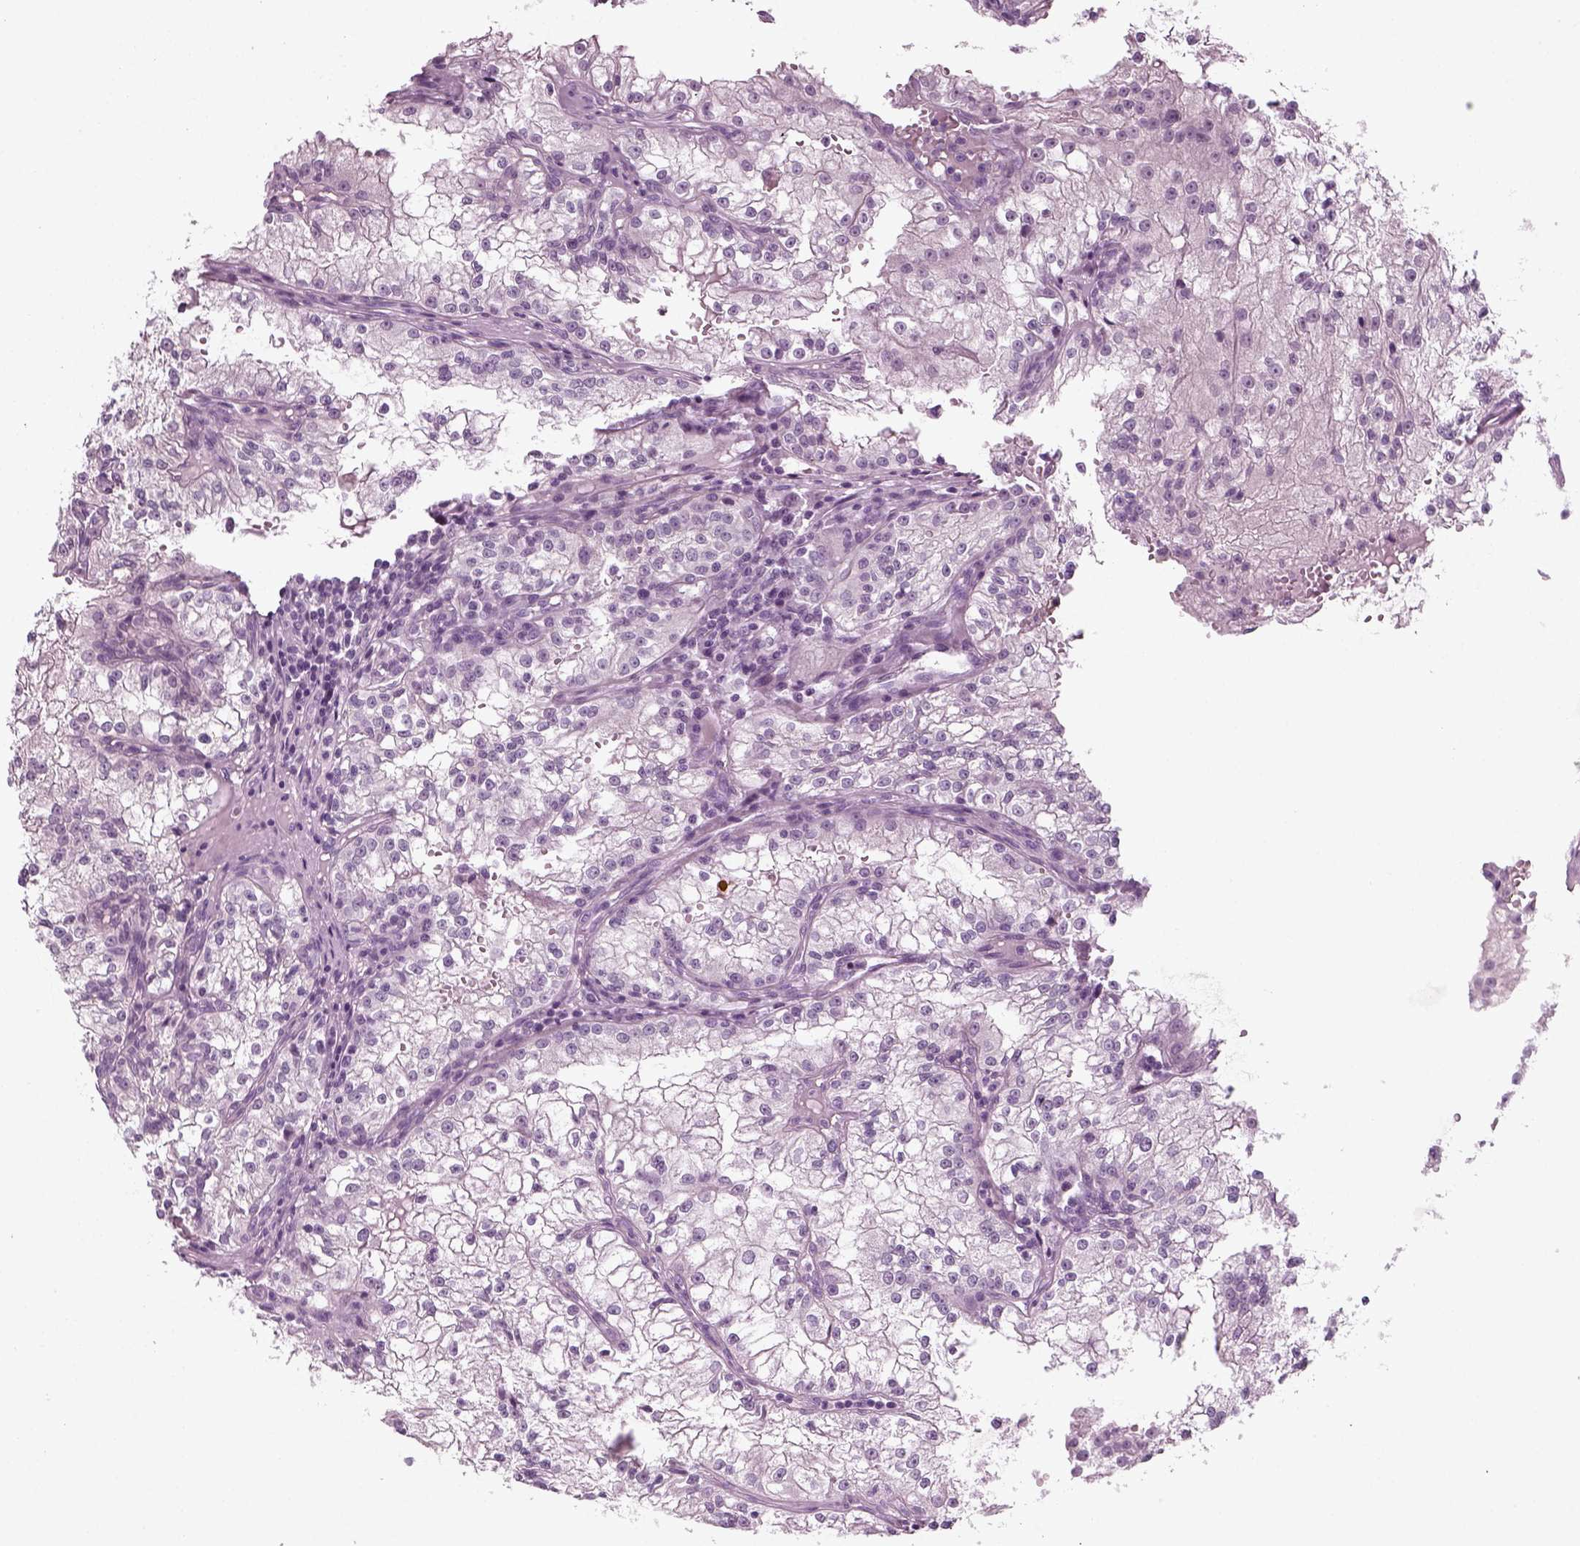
{"staining": {"intensity": "negative", "quantity": "none", "location": "none"}, "tissue": "renal cancer", "cell_type": "Tumor cells", "image_type": "cancer", "snomed": [{"axis": "morphology", "description": "Adenocarcinoma, NOS"}, {"axis": "topography", "description": "Kidney"}], "caption": "Renal cancer was stained to show a protein in brown. There is no significant expression in tumor cells.", "gene": "KRT75", "patient": {"sex": "male", "age": 36}}